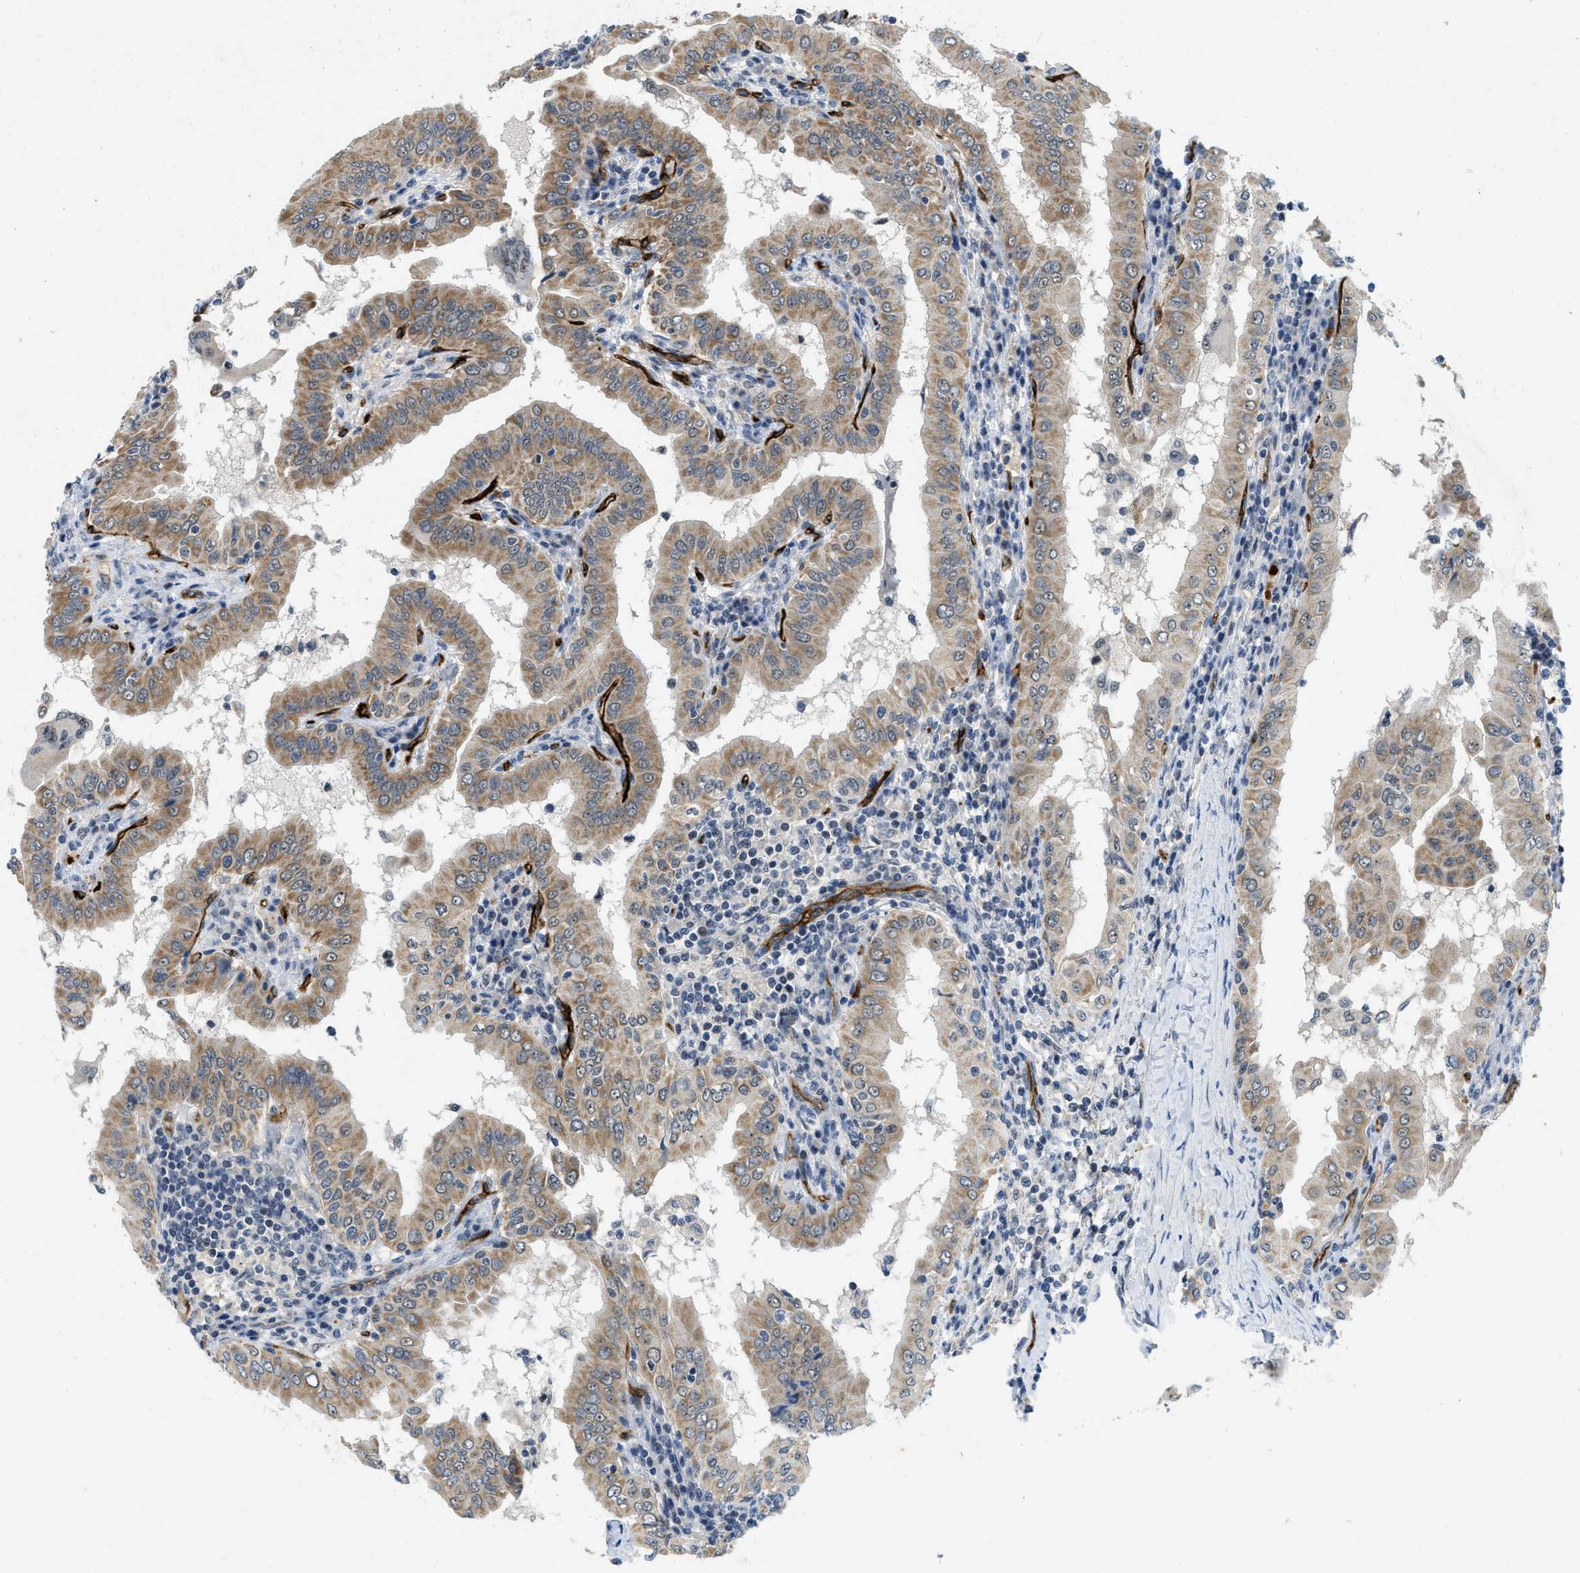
{"staining": {"intensity": "moderate", "quantity": ">75%", "location": "cytoplasmic/membranous"}, "tissue": "thyroid cancer", "cell_type": "Tumor cells", "image_type": "cancer", "snomed": [{"axis": "morphology", "description": "Papillary adenocarcinoma, NOS"}, {"axis": "topography", "description": "Thyroid gland"}], "caption": "Thyroid papillary adenocarcinoma tissue reveals moderate cytoplasmic/membranous staining in about >75% of tumor cells, visualized by immunohistochemistry.", "gene": "SLCO2A1", "patient": {"sex": "male", "age": 33}}